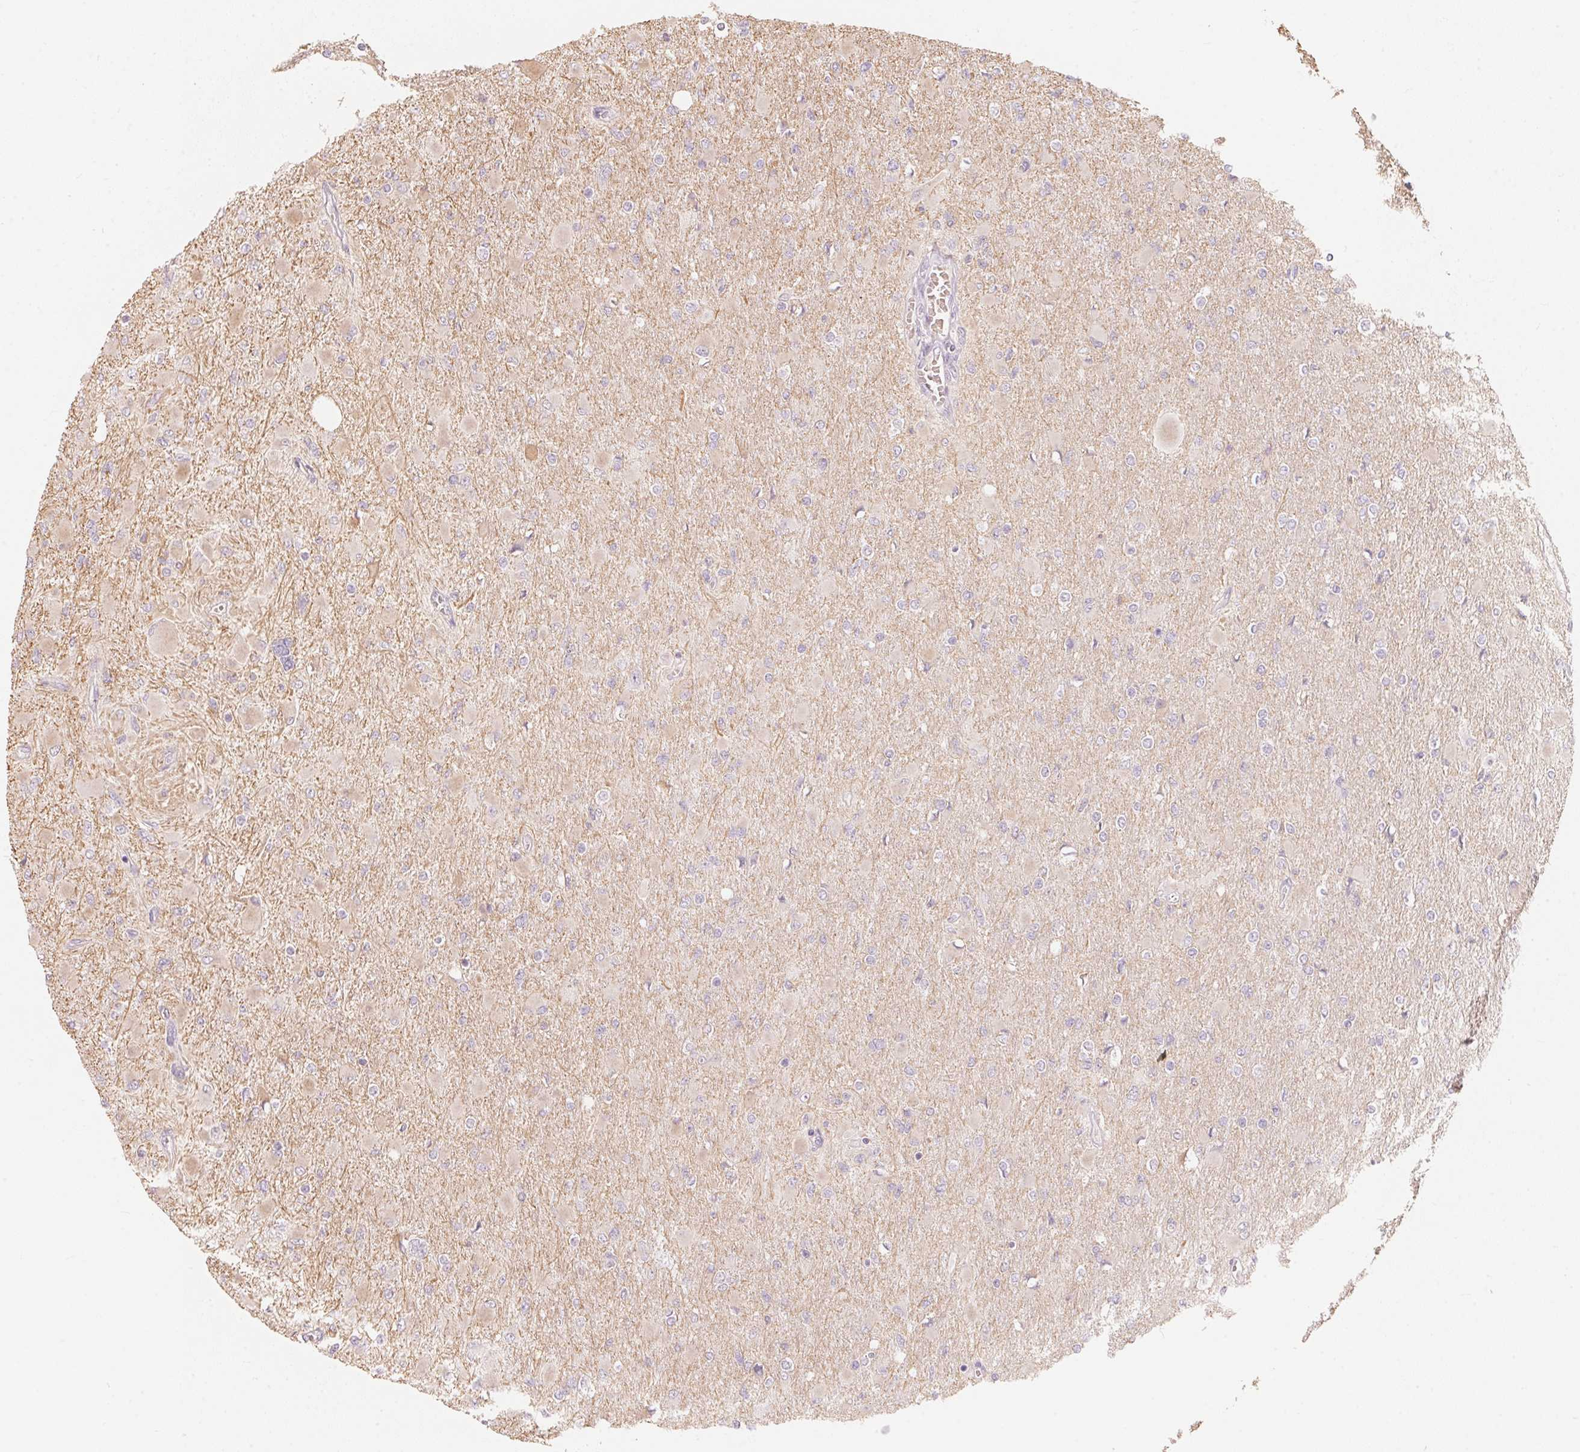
{"staining": {"intensity": "negative", "quantity": "none", "location": "none"}, "tissue": "glioma", "cell_type": "Tumor cells", "image_type": "cancer", "snomed": [{"axis": "morphology", "description": "Glioma, malignant, High grade"}, {"axis": "topography", "description": "Cerebral cortex"}], "caption": "High power microscopy image of an immunohistochemistry photomicrograph of glioma, revealing no significant expression in tumor cells.", "gene": "TP53AIP1", "patient": {"sex": "female", "age": 36}}